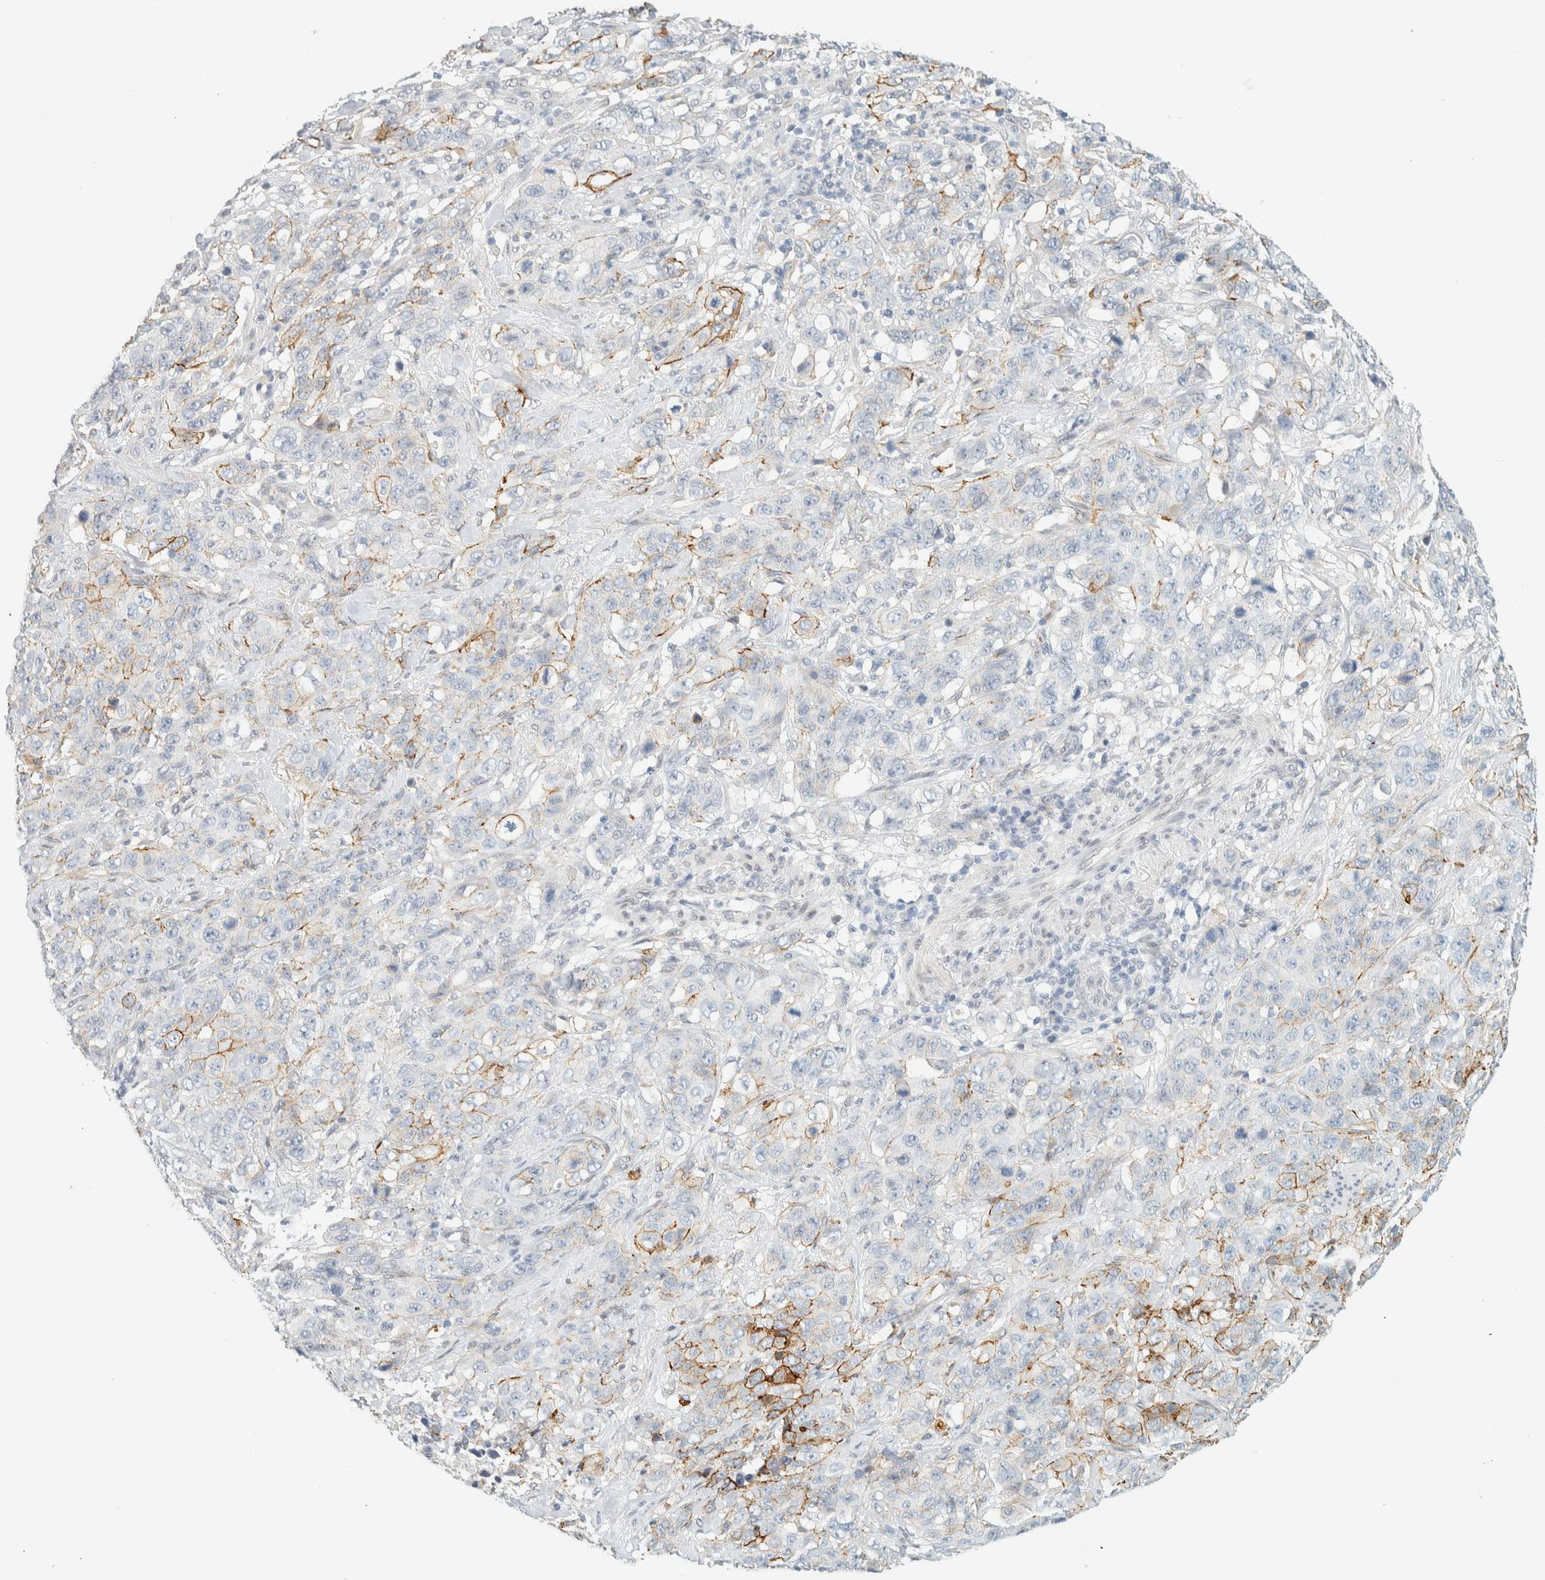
{"staining": {"intensity": "moderate", "quantity": "<25%", "location": "cytoplasmic/membranous"}, "tissue": "stomach cancer", "cell_type": "Tumor cells", "image_type": "cancer", "snomed": [{"axis": "morphology", "description": "Adenocarcinoma, NOS"}, {"axis": "topography", "description": "Stomach"}], "caption": "Immunohistochemistry (DAB) staining of human stomach cancer demonstrates moderate cytoplasmic/membranous protein positivity in about <25% of tumor cells.", "gene": "C1QTNF12", "patient": {"sex": "male", "age": 48}}